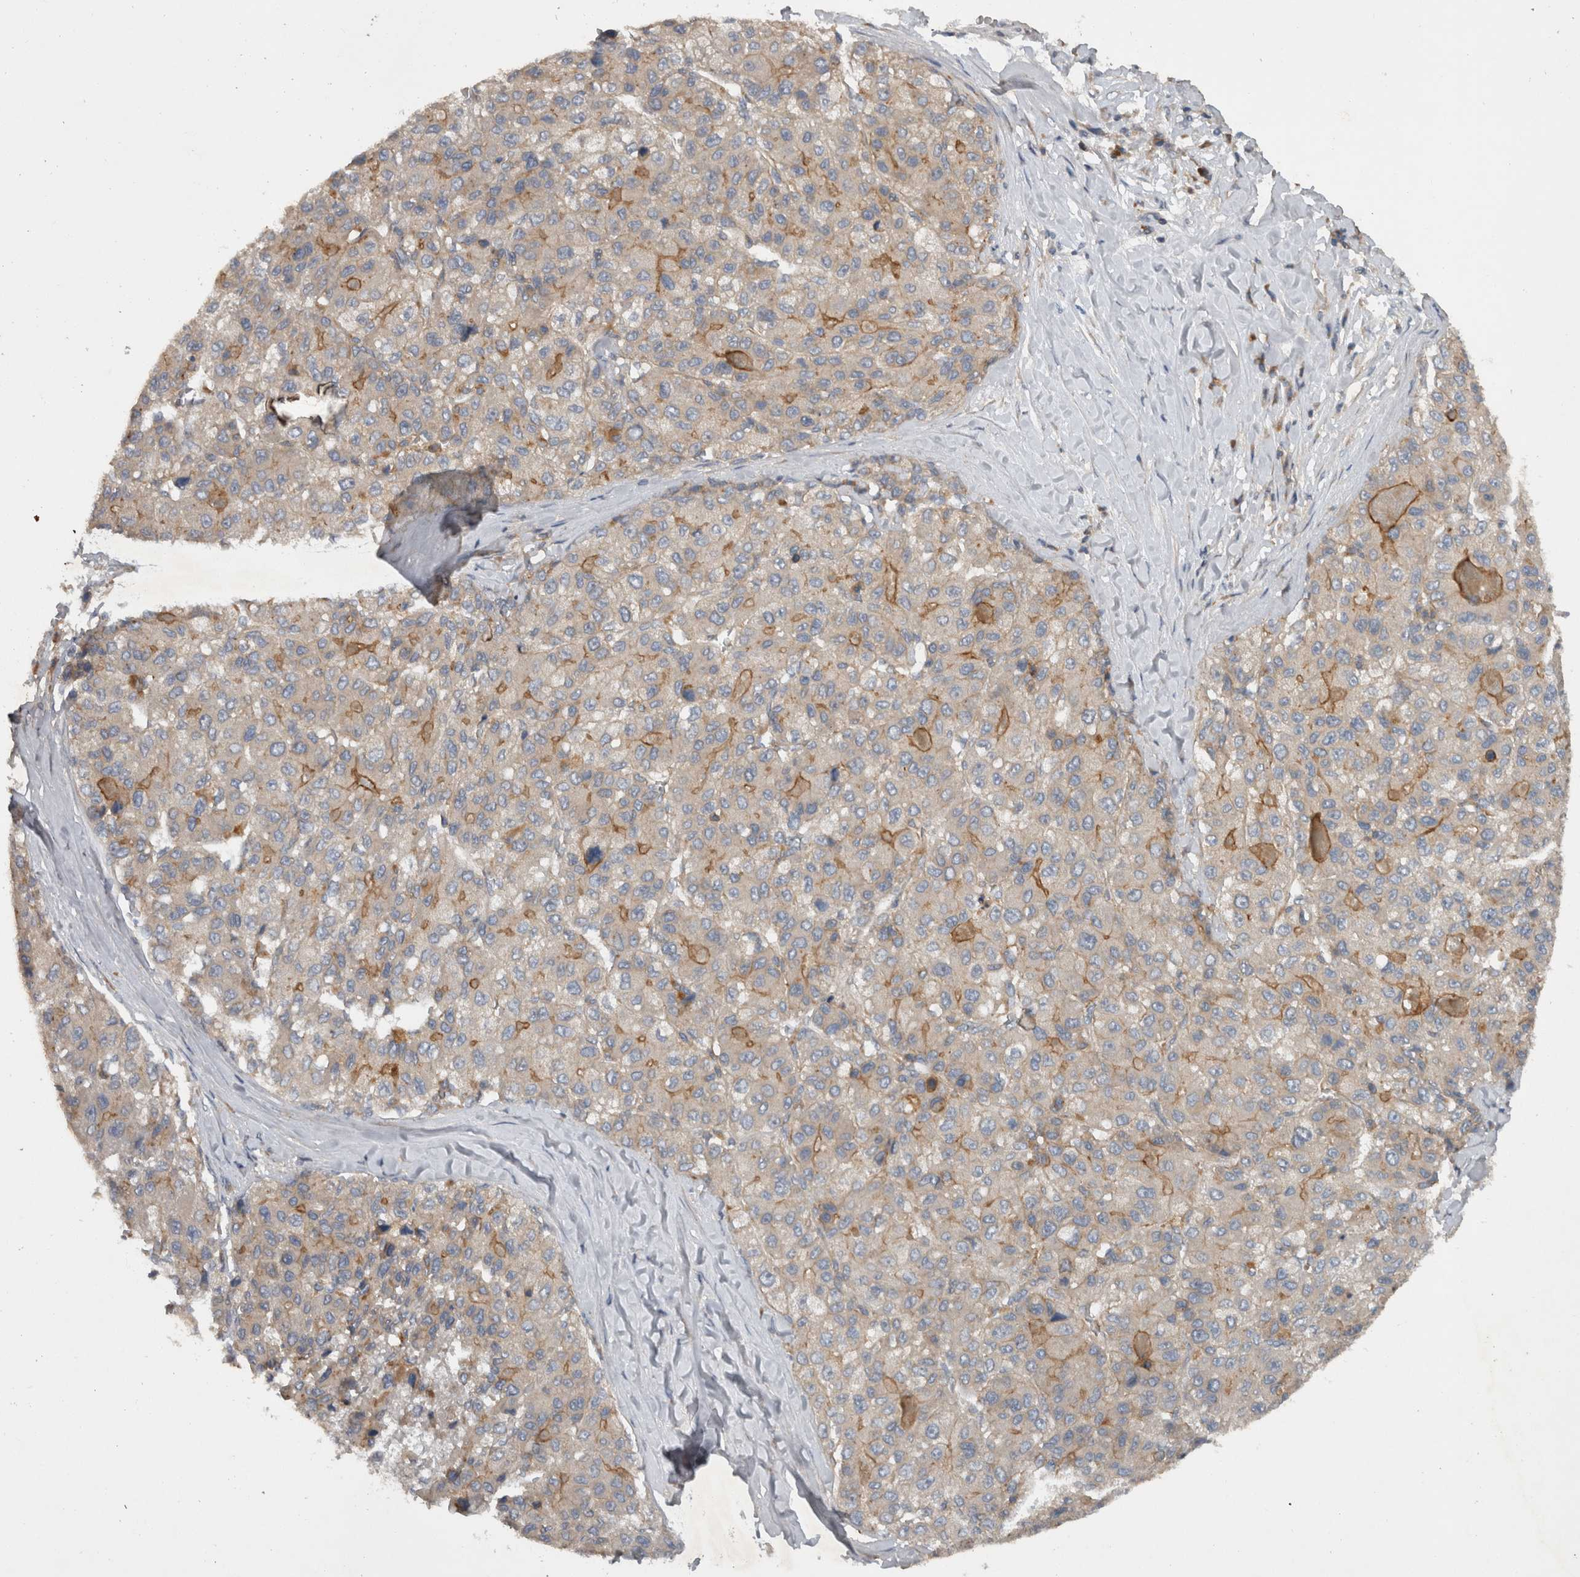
{"staining": {"intensity": "moderate", "quantity": "<25%", "location": "cytoplasmic/membranous"}, "tissue": "liver cancer", "cell_type": "Tumor cells", "image_type": "cancer", "snomed": [{"axis": "morphology", "description": "Carcinoma, Hepatocellular, NOS"}, {"axis": "topography", "description": "Liver"}], "caption": "Liver hepatocellular carcinoma was stained to show a protein in brown. There is low levels of moderate cytoplasmic/membranous staining in about <25% of tumor cells.", "gene": "SCARA5", "patient": {"sex": "male", "age": 80}}